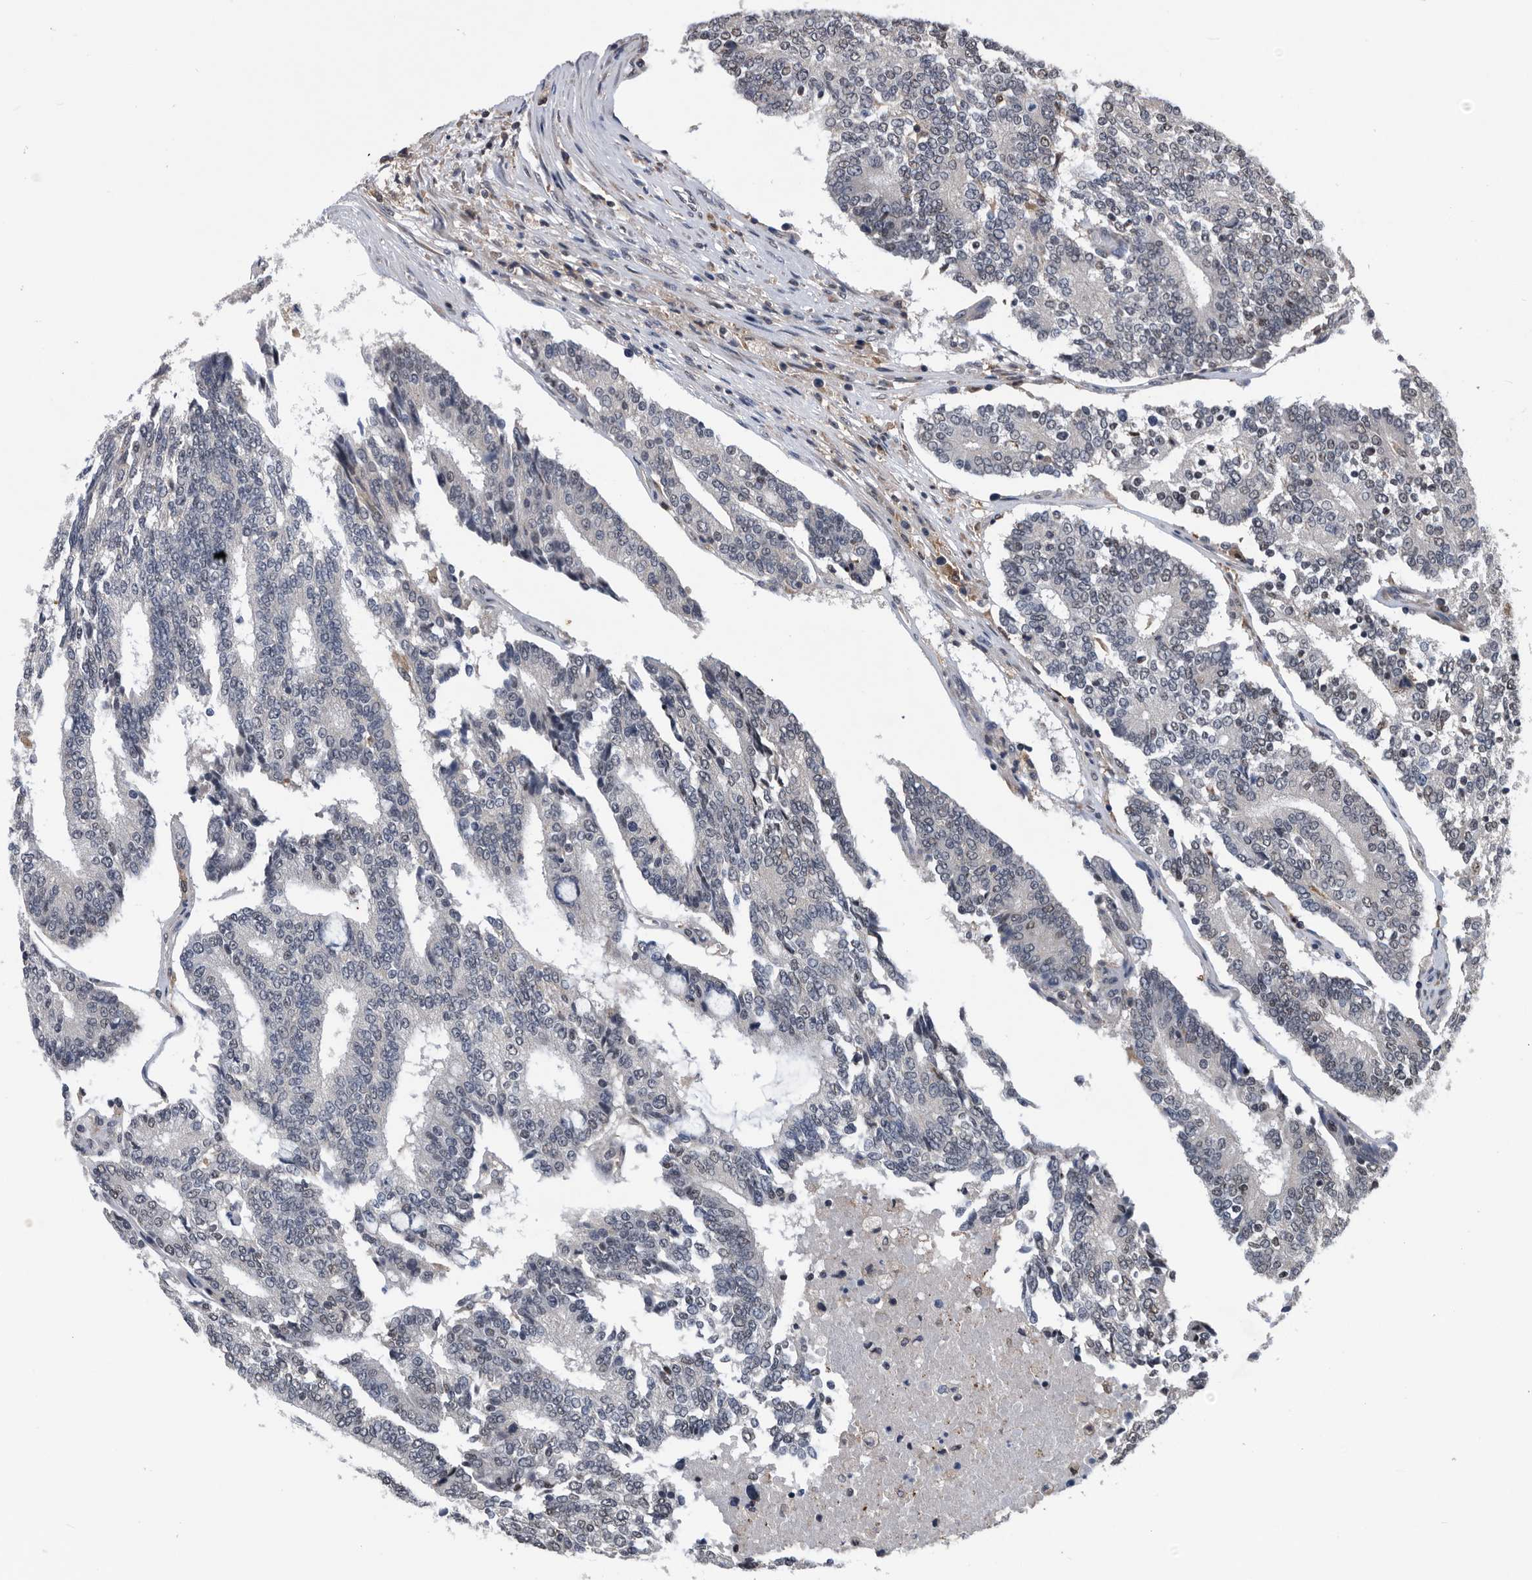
{"staining": {"intensity": "negative", "quantity": "none", "location": "none"}, "tissue": "prostate cancer", "cell_type": "Tumor cells", "image_type": "cancer", "snomed": [{"axis": "morphology", "description": "Normal tissue, NOS"}, {"axis": "morphology", "description": "Adenocarcinoma, High grade"}, {"axis": "topography", "description": "Prostate"}, {"axis": "topography", "description": "Seminal veicle"}], "caption": "This image is of prostate adenocarcinoma (high-grade) stained with IHC to label a protein in brown with the nuclei are counter-stained blue. There is no expression in tumor cells.", "gene": "NRBP1", "patient": {"sex": "male", "age": 55}}